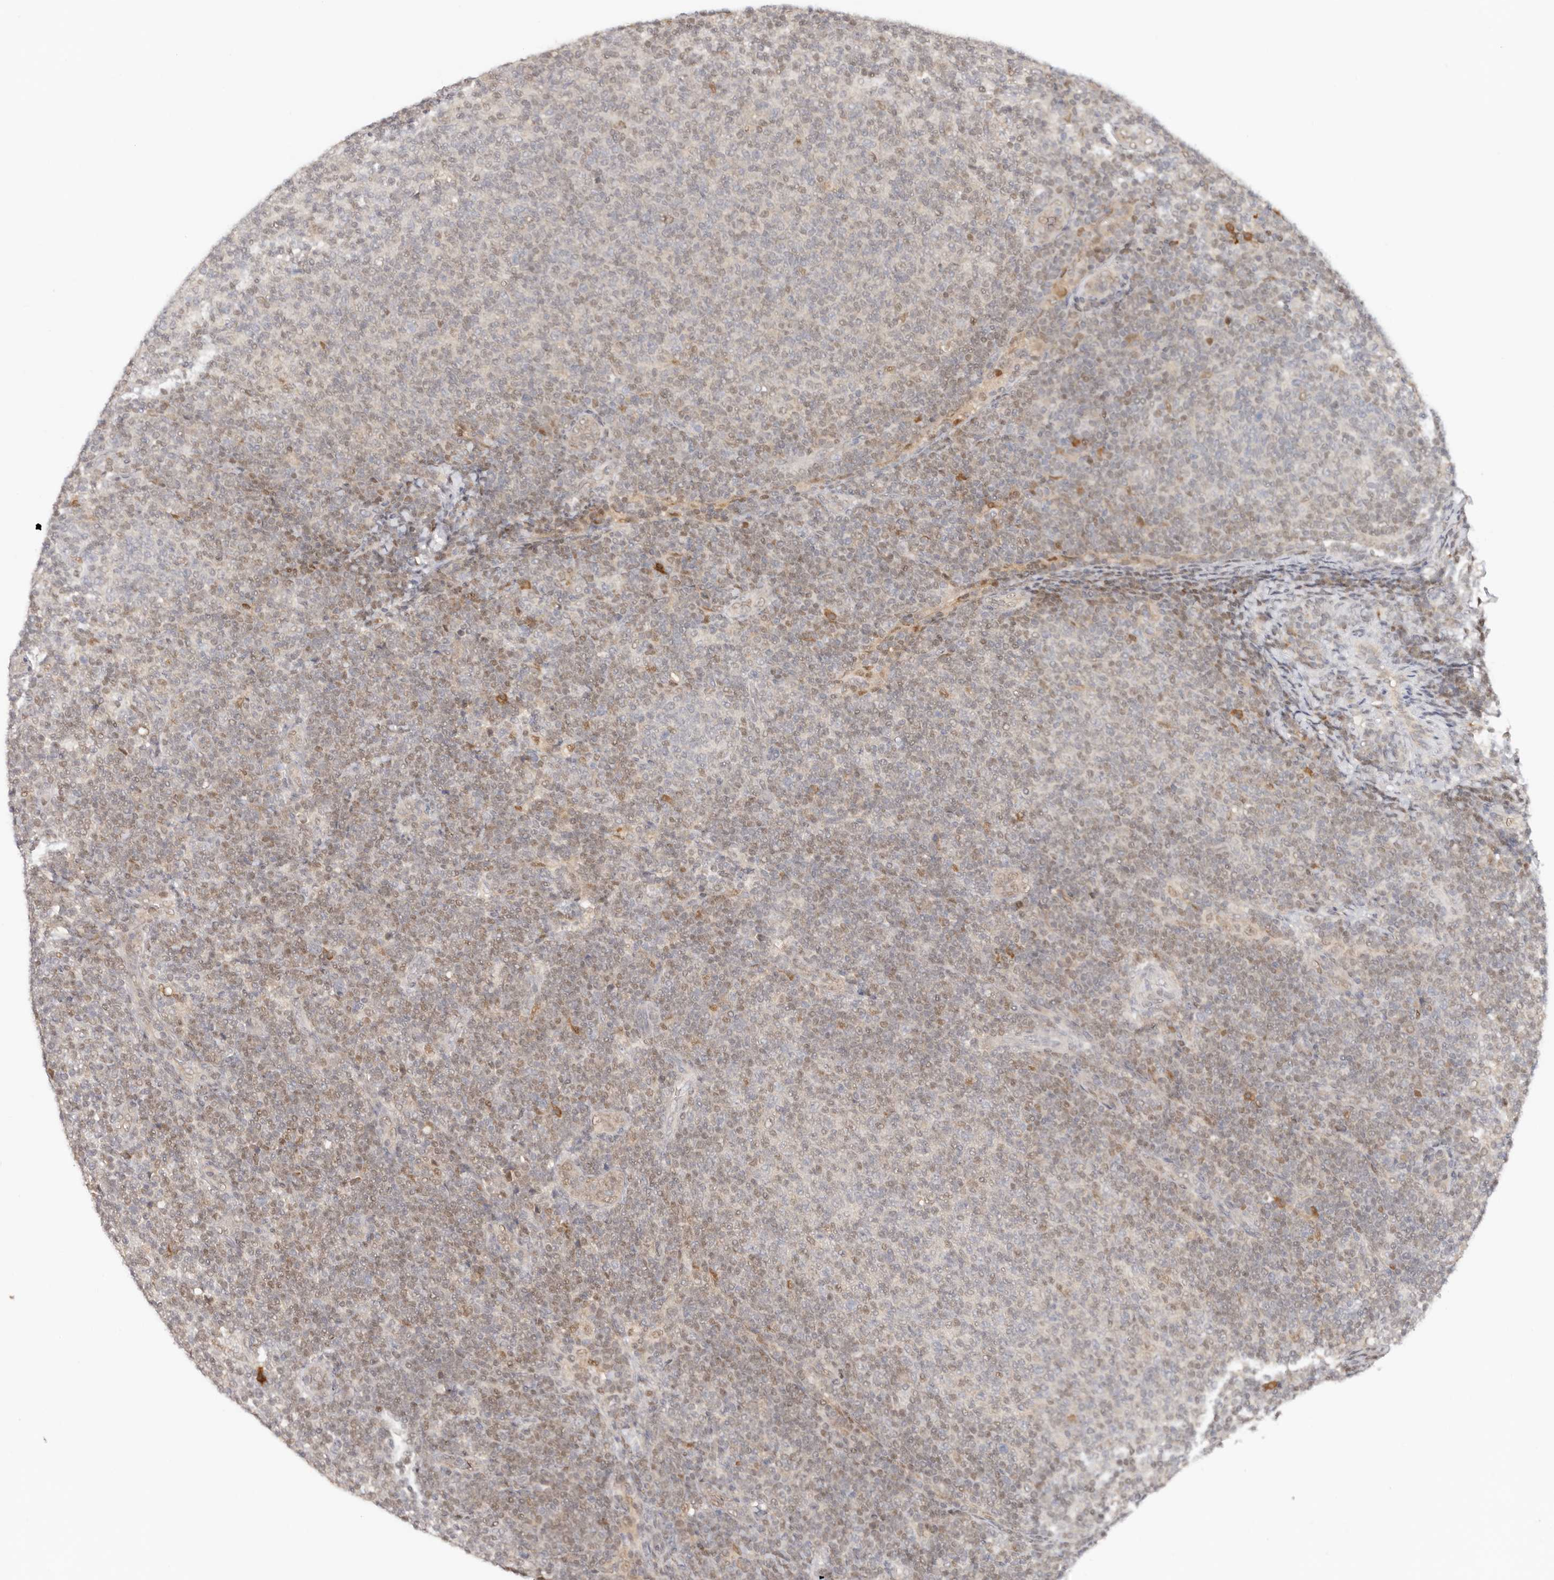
{"staining": {"intensity": "weak", "quantity": "25%-75%", "location": "nuclear"}, "tissue": "lymphoma", "cell_type": "Tumor cells", "image_type": "cancer", "snomed": [{"axis": "morphology", "description": "Malignant lymphoma, non-Hodgkin's type, Low grade"}, {"axis": "topography", "description": "Lymph node"}], "caption": "The photomicrograph shows immunohistochemical staining of low-grade malignant lymphoma, non-Hodgkin's type. There is weak nuclear staining is present in about 25%-75% of tumor cells.", "gene": "LARP7", "patient": {"sex": "male", "age": 66}}